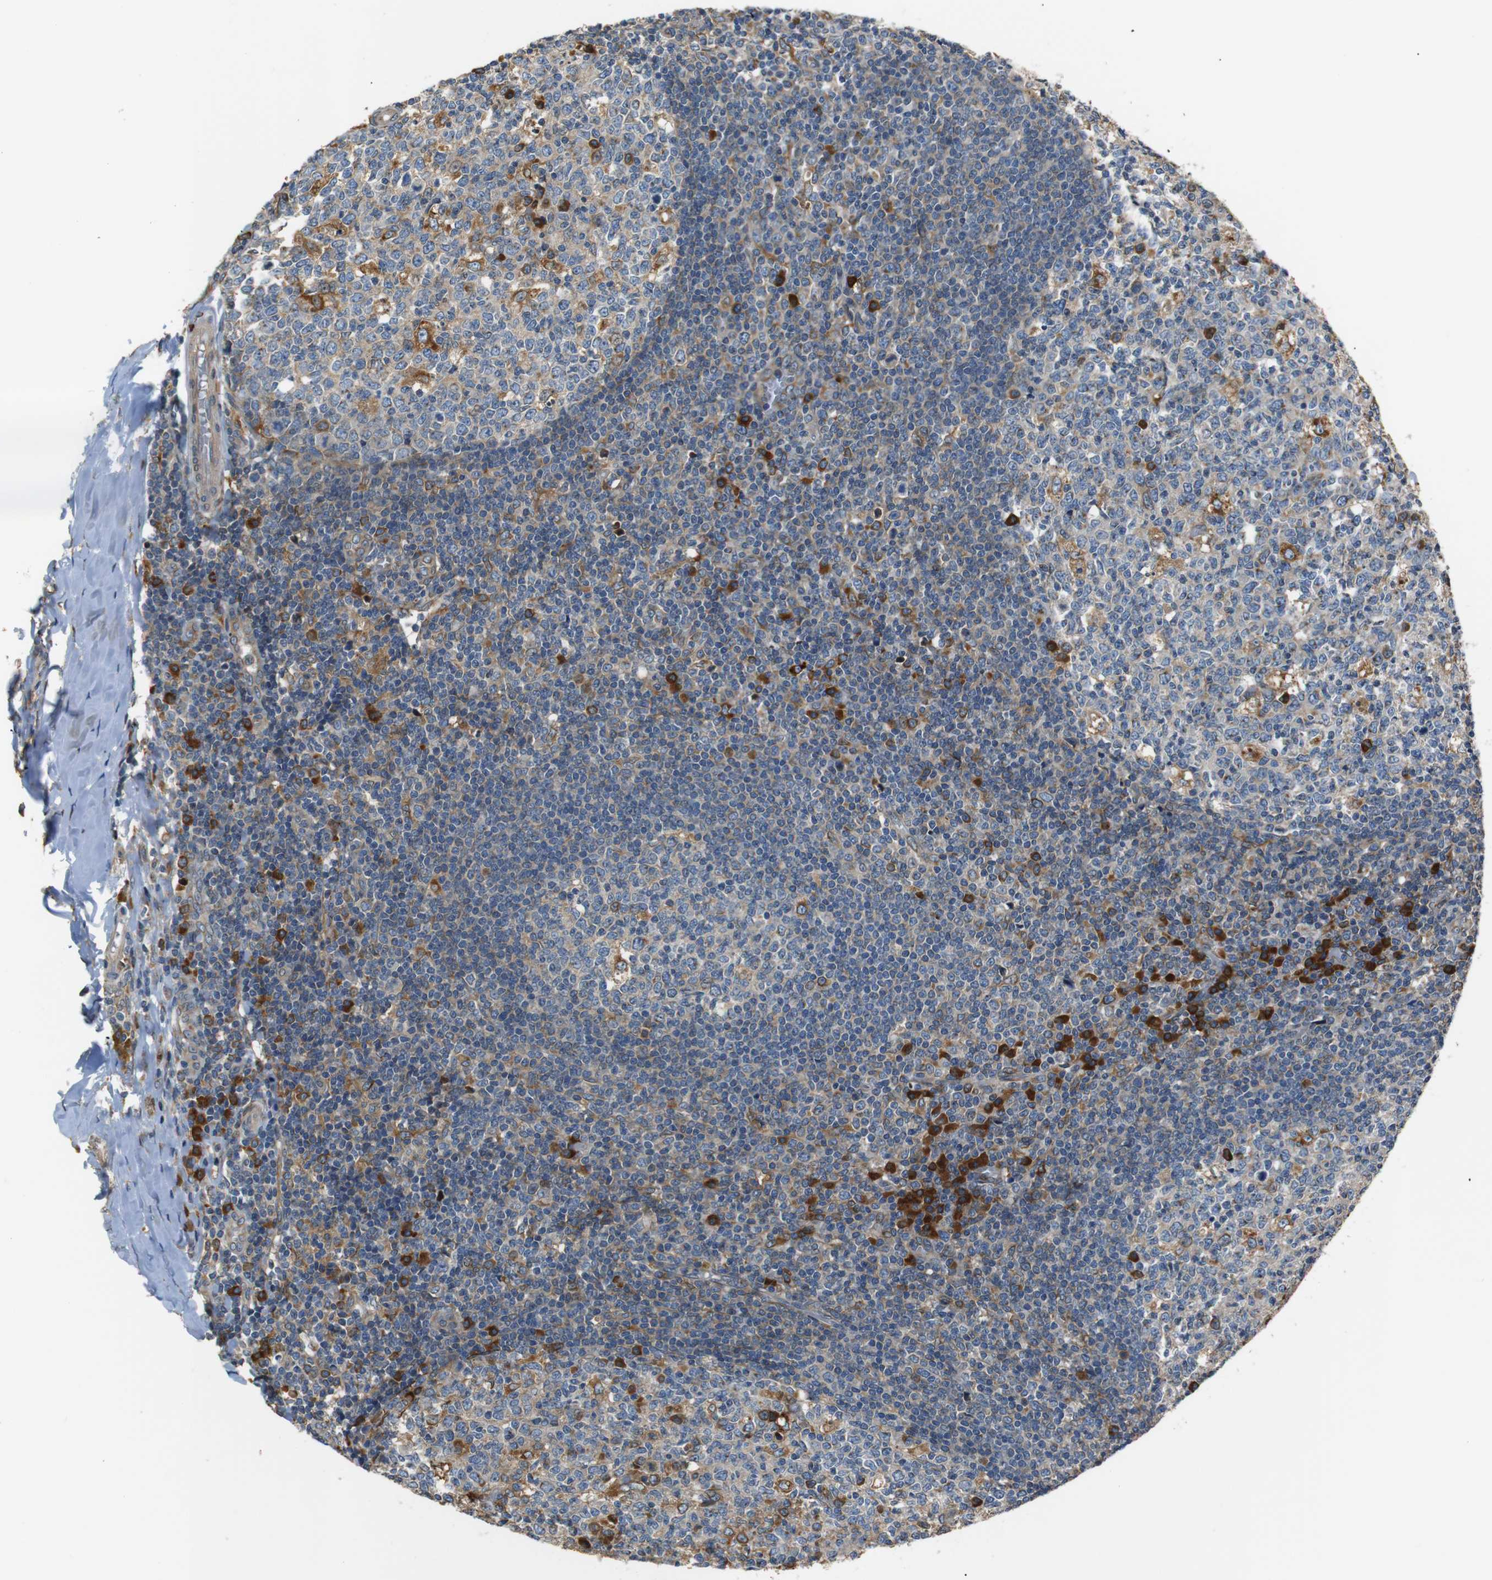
{"staining": {"intensity": "moderate", "quantity": "<25%", "location": "cytoplasmic/membranous"}, "tissue": "tonsil", "cell_type": "Germinal center cells", "image_type": "normal", "snomed": [{"axis": "morphology", "description": "Normal tissue, NOS"}, {"axis": "topography", "description": "Tonsil"}], "caption": "This micrograph demonstrates IHC staining of benign human tonsil, with low moderate cytoplasmic/membranous staining in about <25% of germinal center cells.", "gene": "TMED2", "patient": {"sex": "female", "age": 19}}